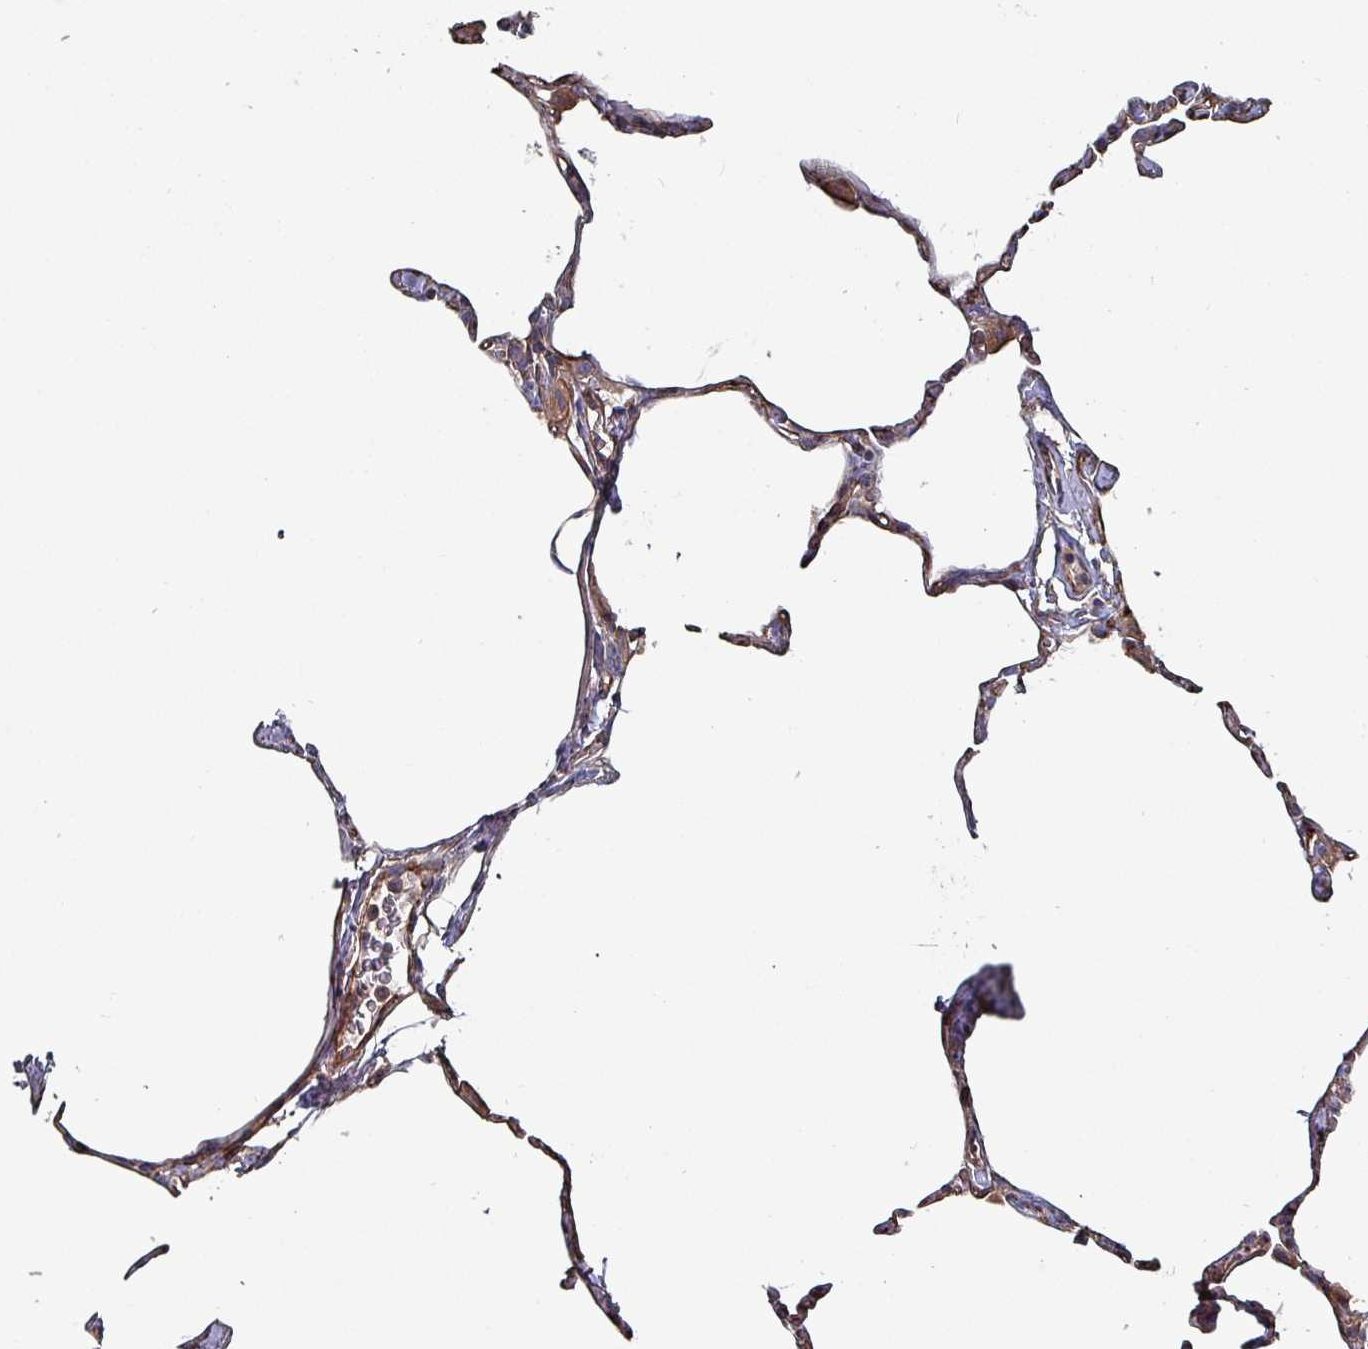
{"staining": {"intensity": "negative", "quantity": "none", "location": "none"}, "tissue": "lung", "cell_type": "Alveolar cells", "image_type": "normal", "snomed": [{"axis": "morphology", "description": "Normal tissue, NOS"}, {"axis": "topography", "description": "Lung"}], "caption": "DAB (3,3'-diaminobenzidine) immunohistochemical staining of benign human lung demonstrates no significant expression in alveolar cells. (DAB immunohistochemistry with hematoxylin counter stain).", "gene": "ANO10", "patient": {"sex": "male", "age": 65}}